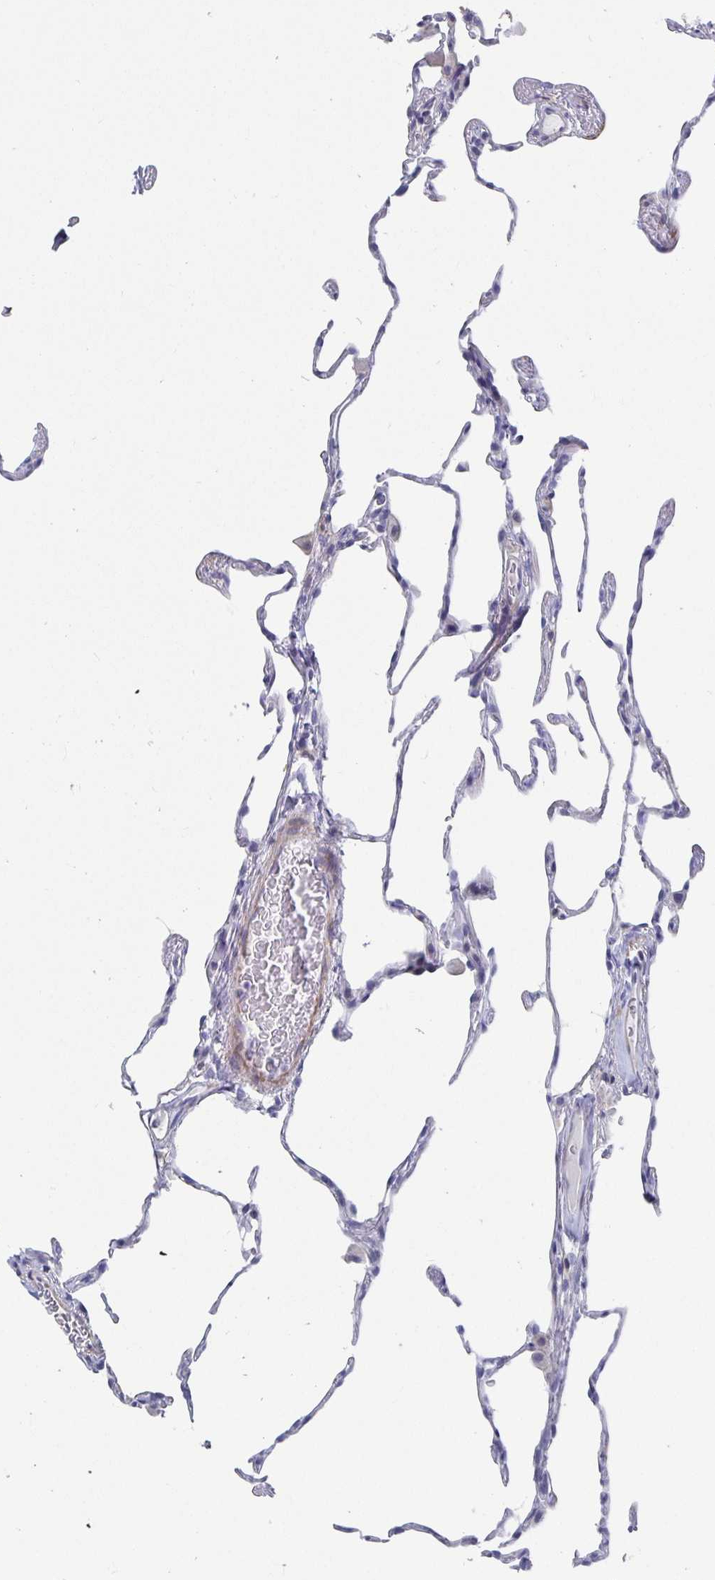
{"staining": {"intensity": "negative", "quantity": "none", "location": "none"}, "tissue": "lung", "cell_type": "Alveolar cells", "image_type": "normal", "snomed": [{"axis": "morphology", "description": "Normal tissue, NOS"}, {"axis": "topography", "description": "Lung"}], "caption": "IHC of unremarkable human lung displays no expression in alveolar cells.", "gene": "ZFP82", "patient": {"sex": "female", "age": 57}}